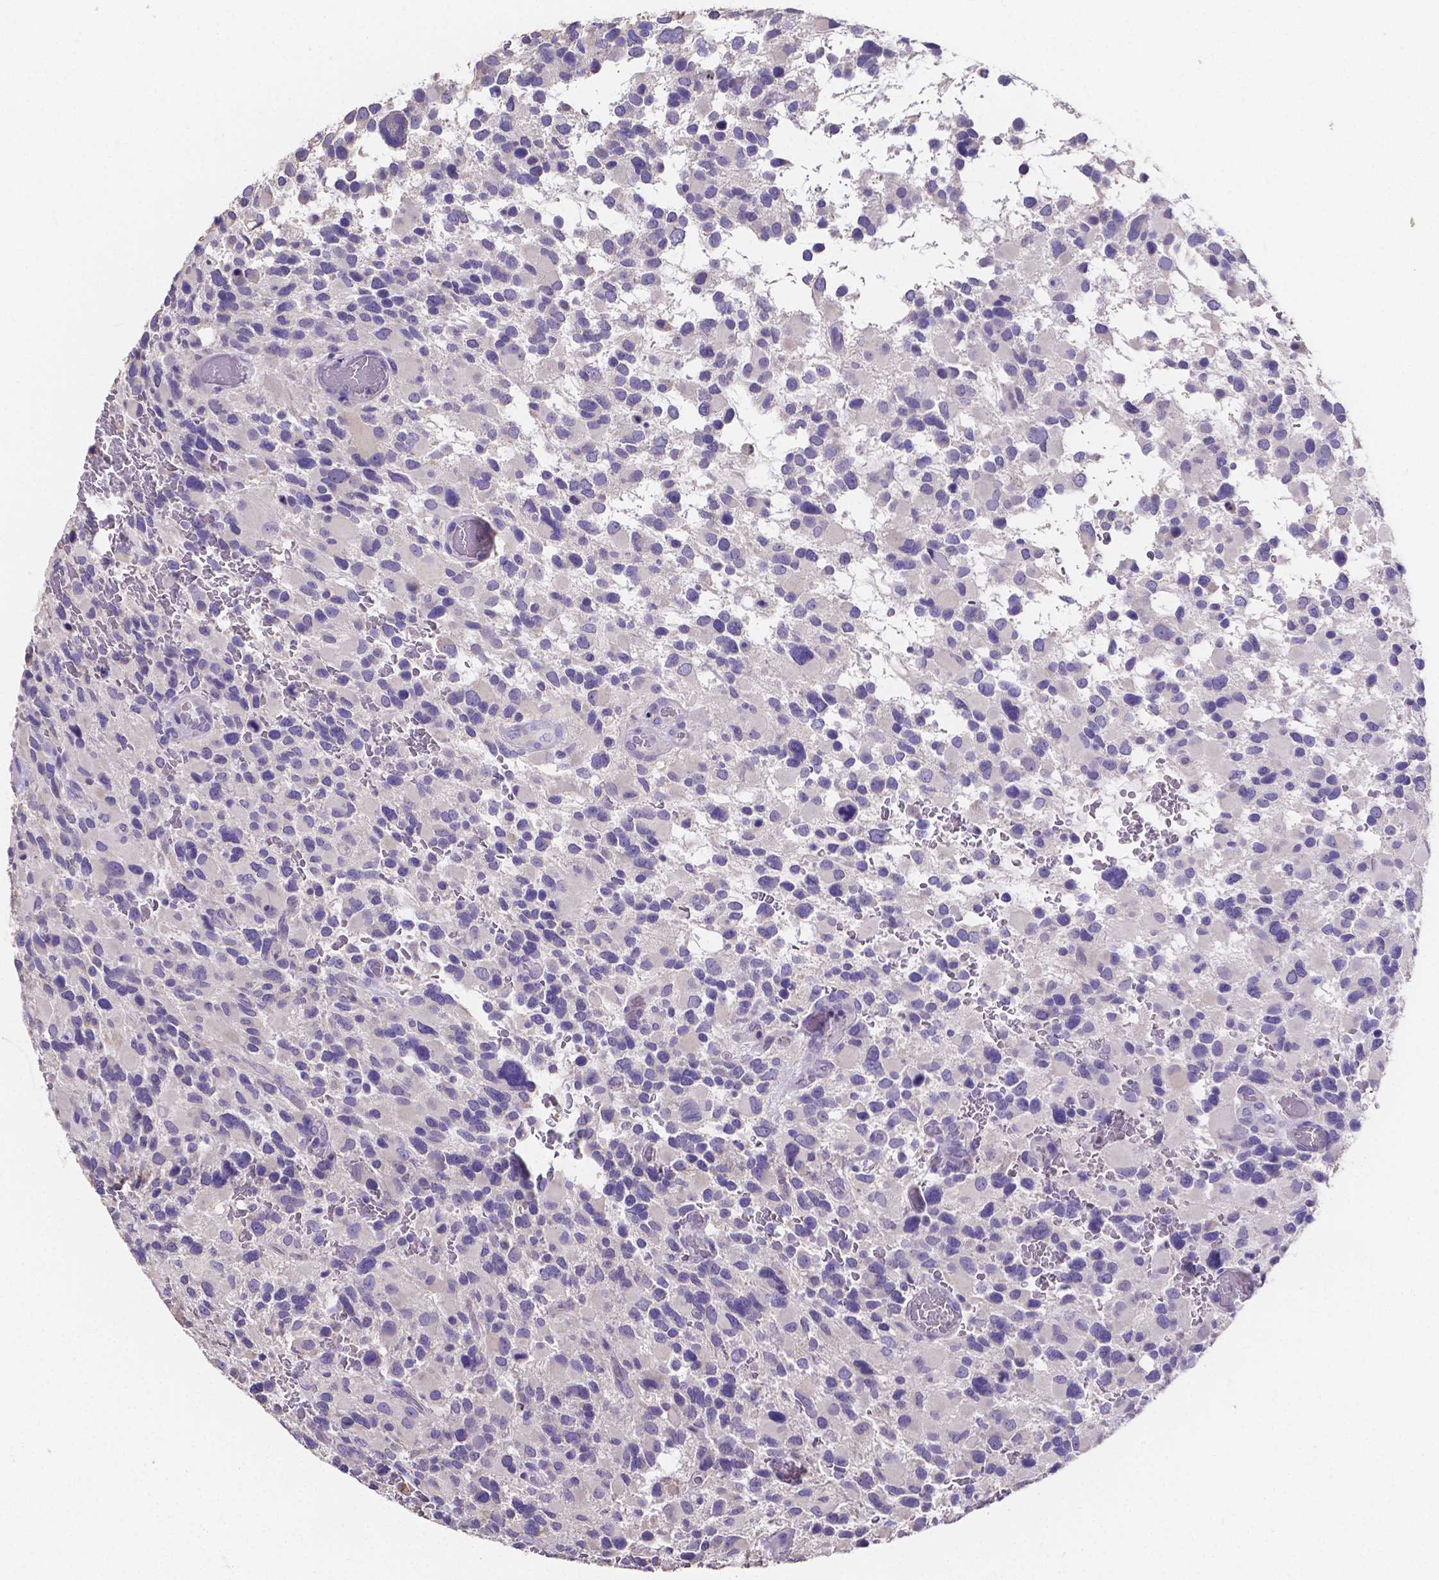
{"staining": {"intensity": "negative", "quantity": "none", "location": "none"}, "tissue": "glioma", "cell_type": "Tumor cells", "image_type": "cancer", "snomed": [{"axis": "morphology", "description": "Glioma, malignant, Low grade"}, {"axis": "topography", "description": "Brain"}], "caption": "Photomicrograph shows no significant protein positivity in tumor cells of glioma.", "gene": "ATP6V1D", "patient": {"sex": "female", "age": 32}}